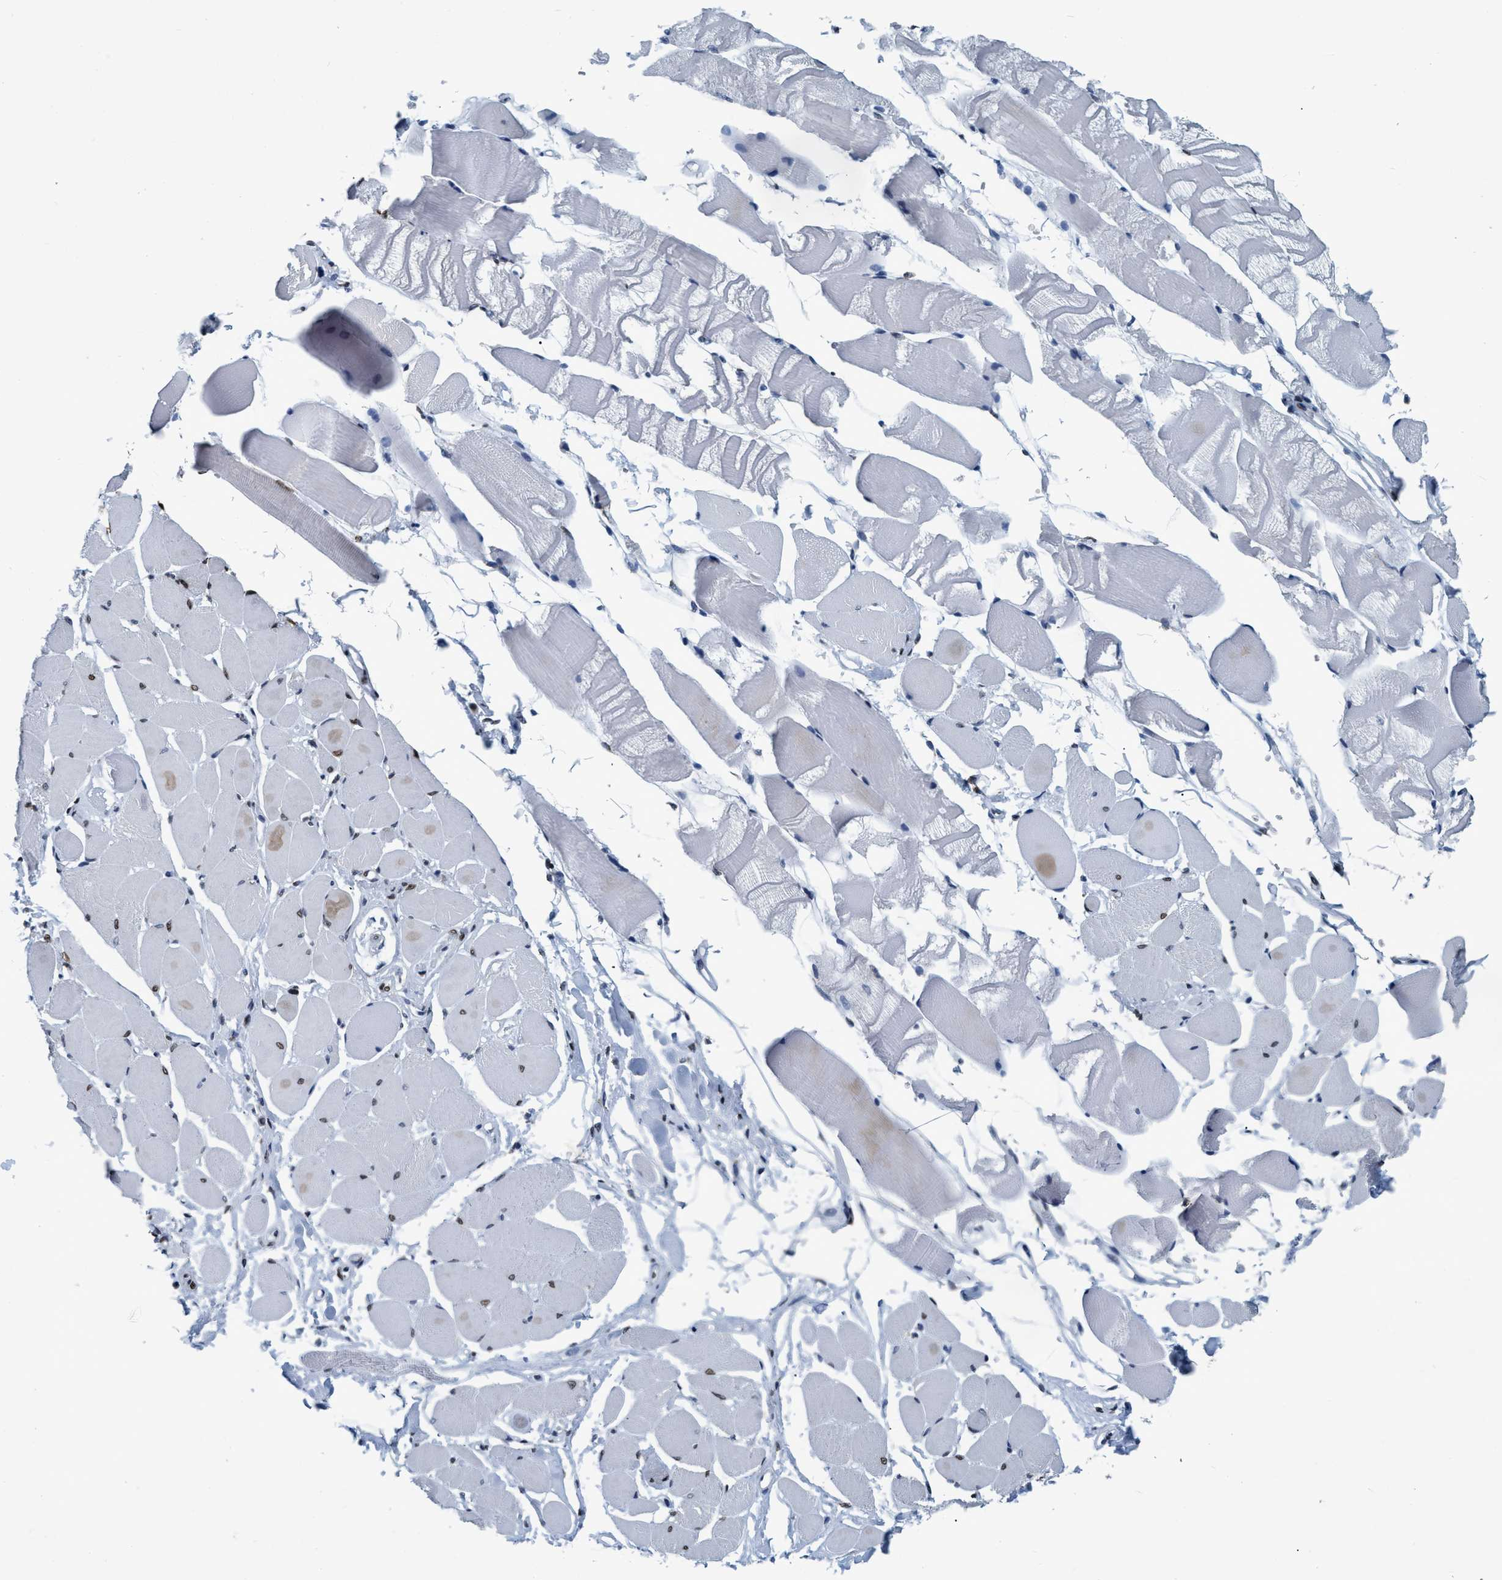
{"staining": {"intensity": "weak", "quantity": "25%-75%", "location": "nuclear"}, "tissue": "skeletal muscle", "cell_type": "Myocytes", "image_type": "normal", "snomed": [{"axis": "morphology", "description": "Normal tissue, NOS"}, {"axis": "topography", "description": "Skeletal muscle"}, {"axis": "topography", "description": "Peripheral nerve tissue"}], "caption": "A brown stain shows weak nuclear positivity of a protein in myocytes of unremarkable human skeletal muscle.", "gene": "CCNE2", "patient": {"sex": "female", "age": 84}}